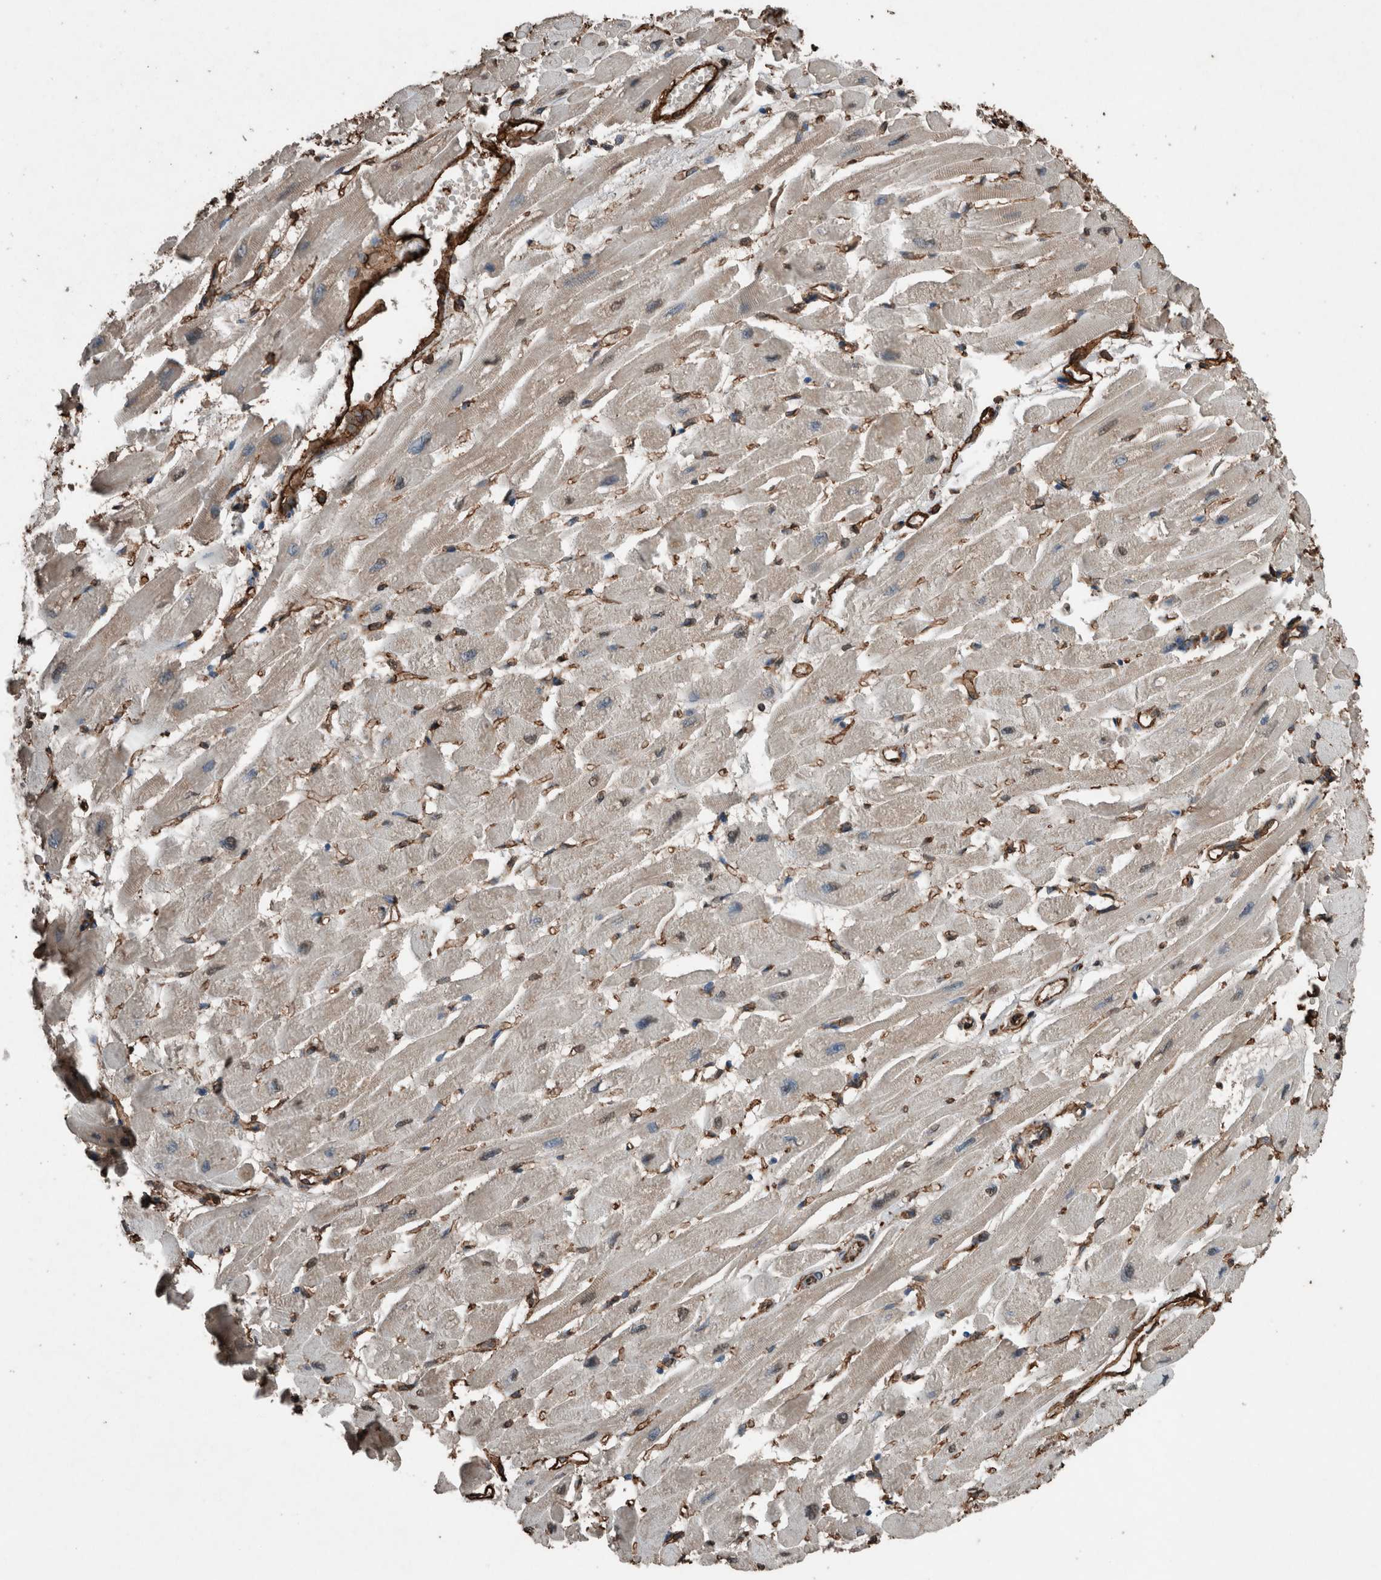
{"staining": {"intensity": "weak", "quantity": "25%-75%", "location": "cytoplasmic/membranous"}, "tissue": "heart muscle", "cell_type": "Cardiomyocytes", "image_type": "normal", "snomed": [{"axis": "morphology", "description": "Normal tissue, NOS"}, {"axis": "topography", "description": "Heart"}], "caption": "A brown stain highlights weak cytoplasmic/membranous expression of a protein in cardiomyocytes of unremarkable human heart muscle.", "gene": "S100A10", "patient": {"sex": "female", "age": 54}}